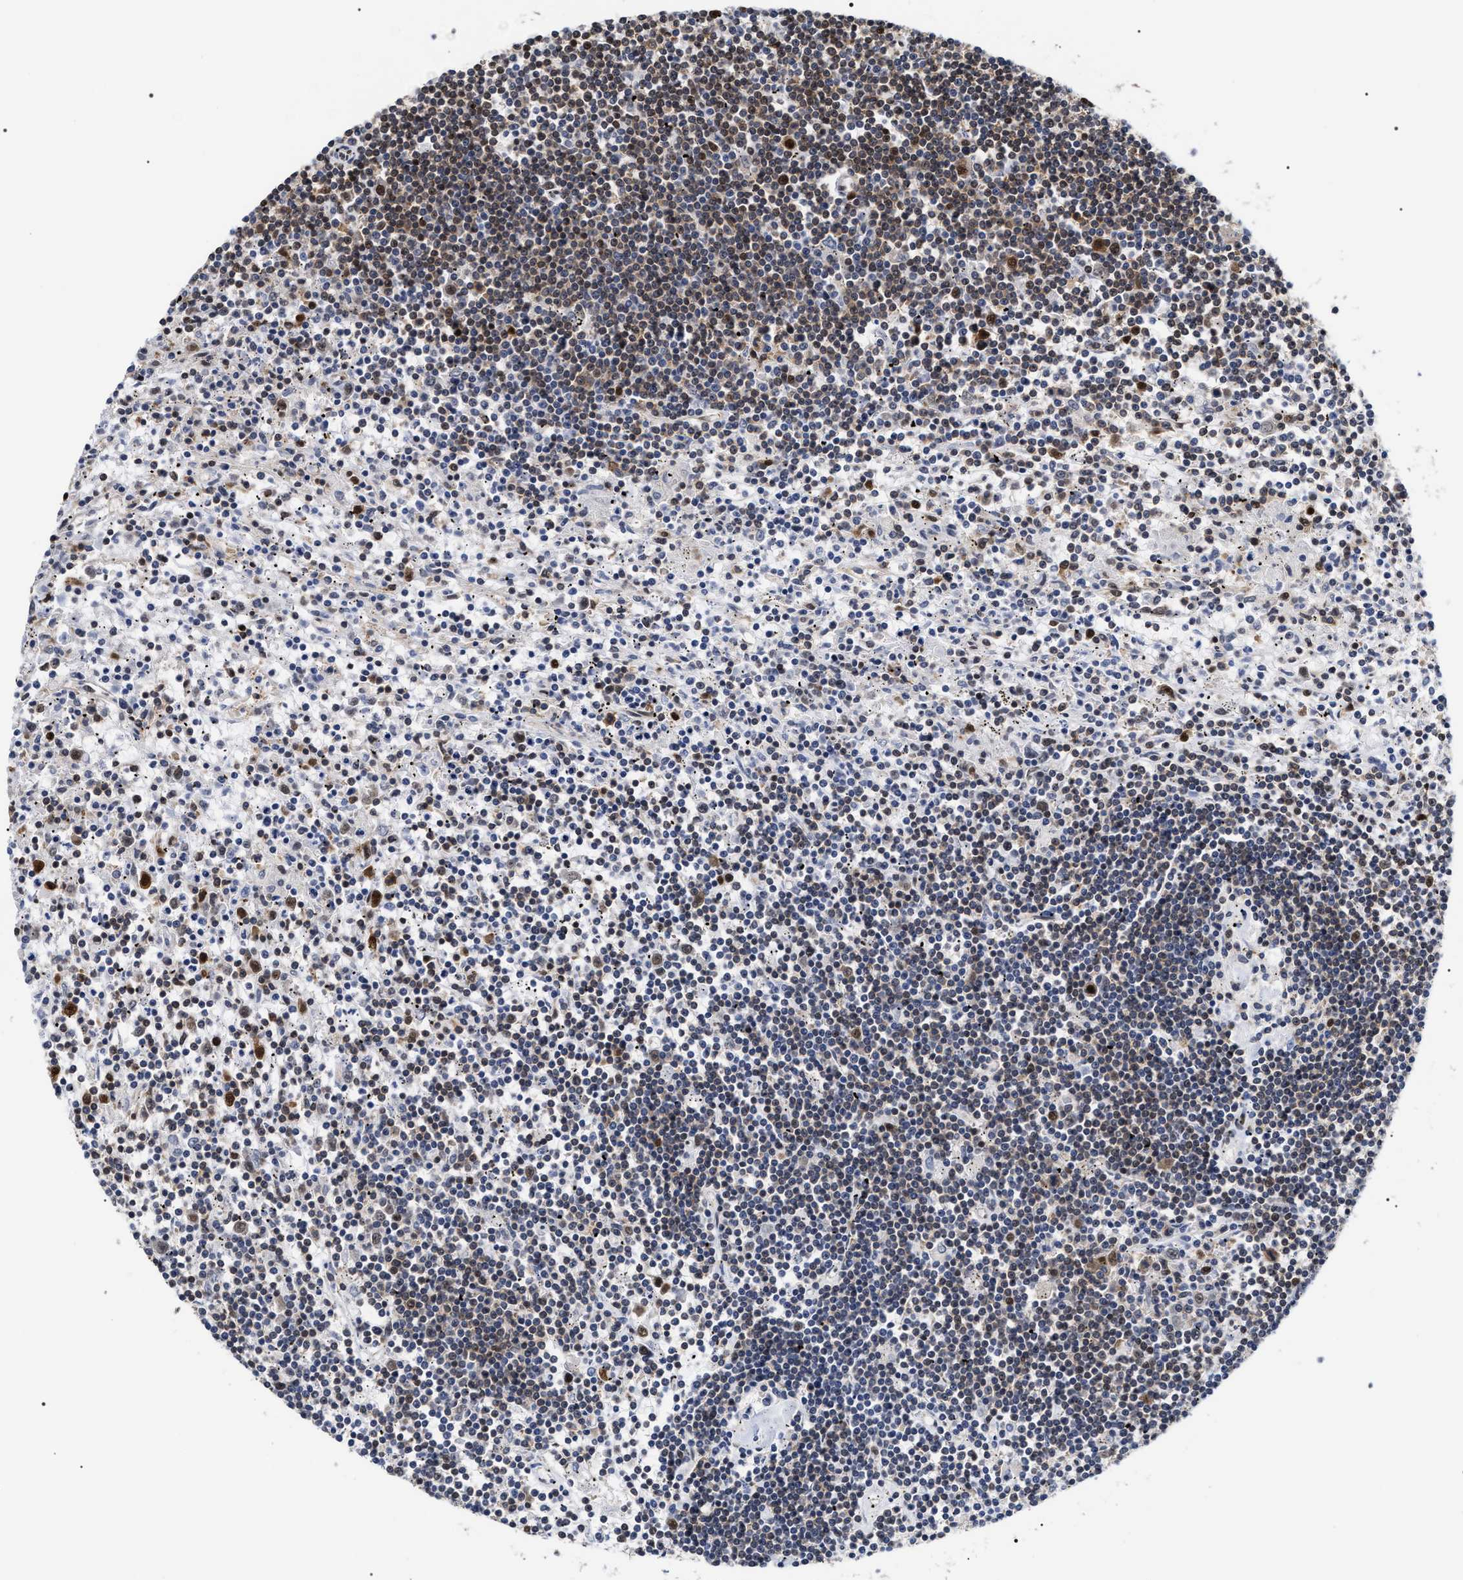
{"staining": {"intensity": "weak", "quantity": ">75%", "location": "cytoplasmic/membranous,nuclear"}, "tissue": "lymphoma", "cell_type": "Tumor cells", "image_type": "cancer", "snomed": [{"axis": "morphology", "description": "Malignant lymphoma, non-Hodgkin's type, Low grade"}, {"axis": "topography", "description": "Spleen"}], "caption": "This histopathology image displays IHC staining of human malignant lymphoma, non-Hodgkin's type (low-grade), with low weak cytoplasmic/membranous and nuclear positivity in approximately >75% of tumor cells.", "gene": "BAG6", "patient": {"sex": "male", "age": 76}}